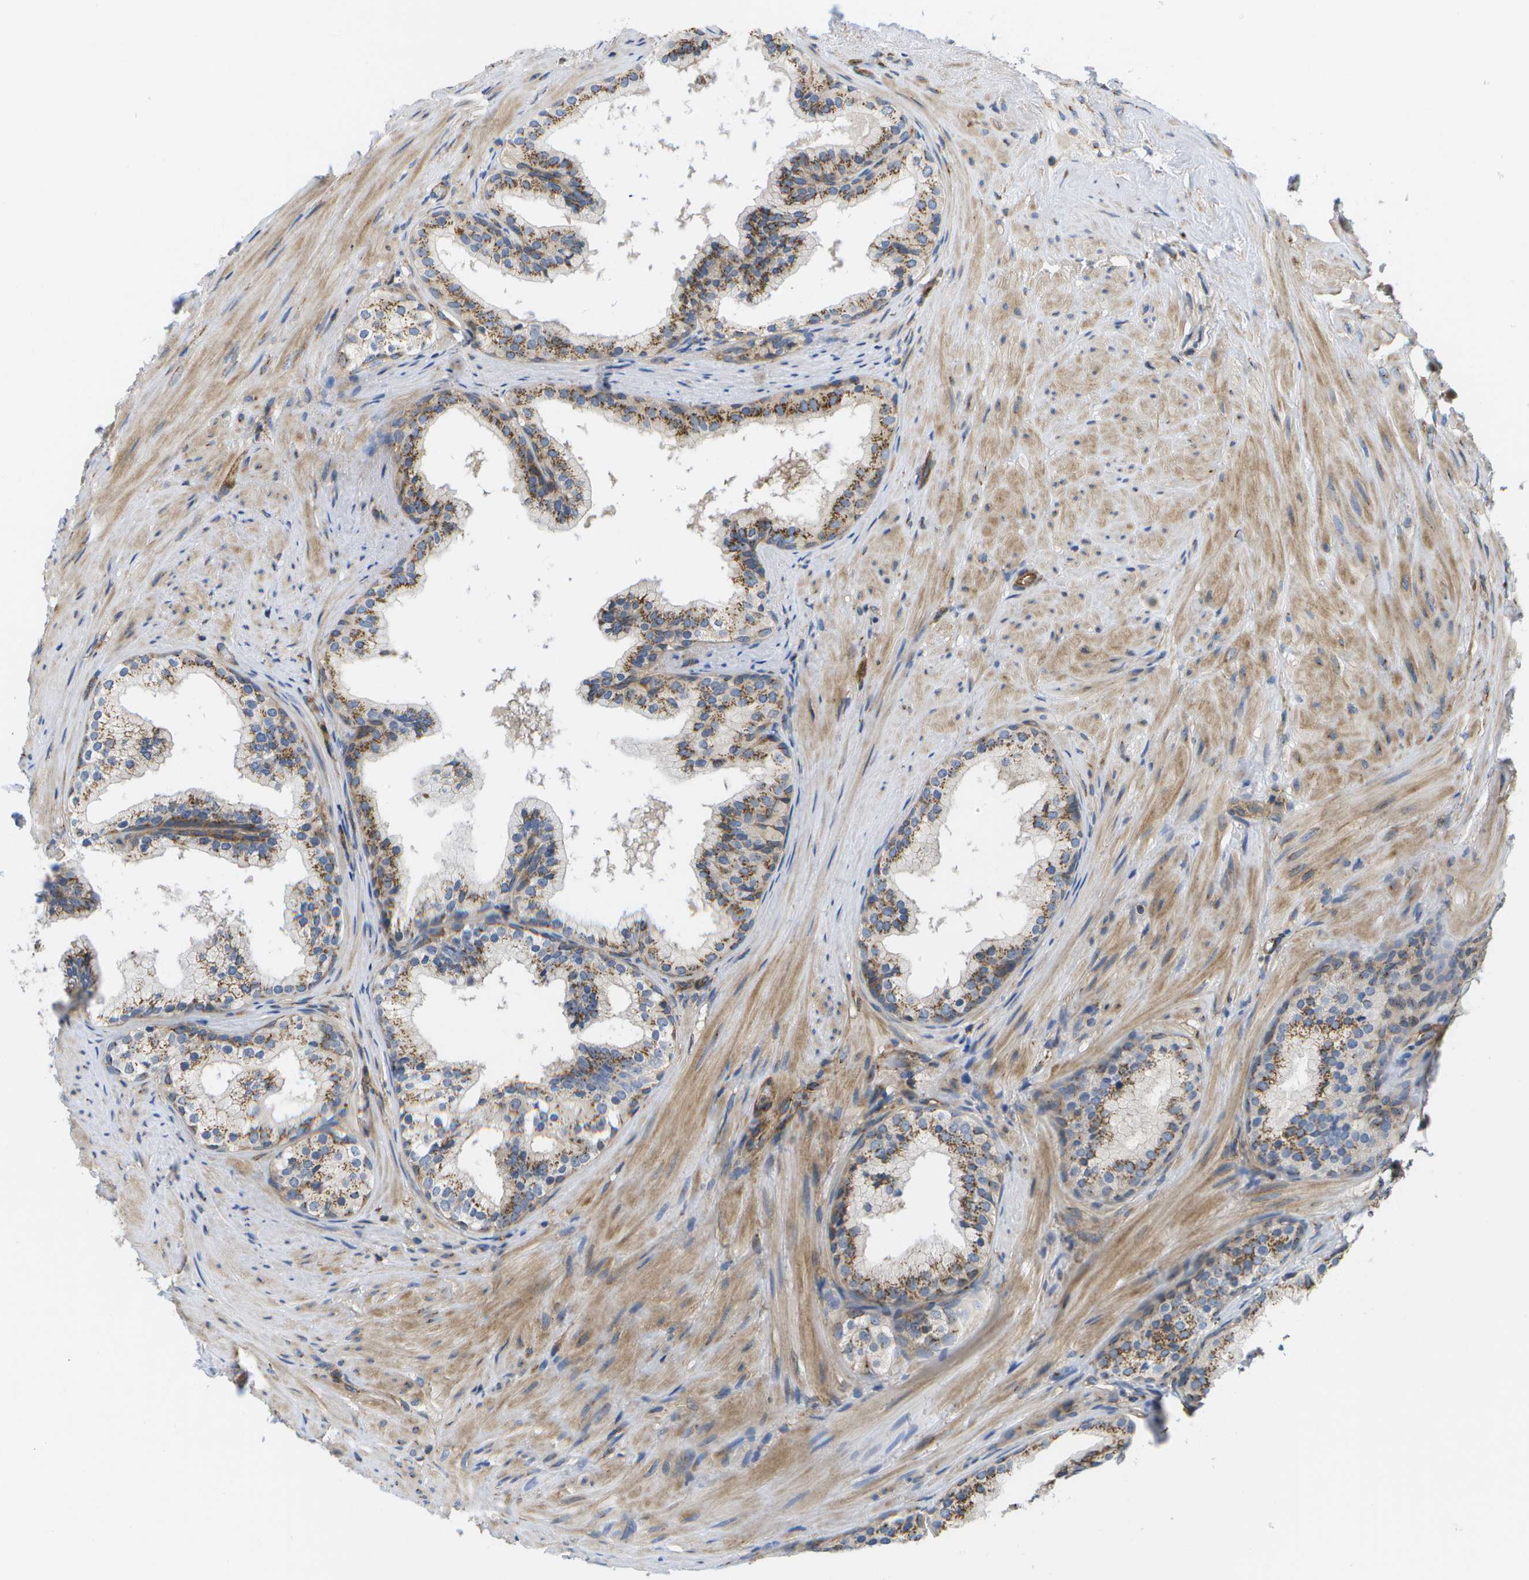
{"staining": {"intensity": "moderate", "quantity": ">75%", "location": "cytoplasmic/membranous"}, "tissue": "prostate cancer", "cell_type": "Tumor cells", "image_type": "cancer", "snomed": [{"axis": "morphology", "description": "Adenocarcinoma, Low grade"}, {"axis": "topography", "description": "Prostate"}], "caption": "DAB (3,3'-diaminobenzidine) immunohistochemical staining of human prostate low-grade adenocarcinoma exhibits moderate cytoplasmic/membranous protein staining in approximately >75% of tumor cells. (Stains: DAB in brown, nuclei in blue, Microscopy: brightfield microscopy at high magnification).", "gene": "BST2", "patient": {"sex": "male", "age": 69}}